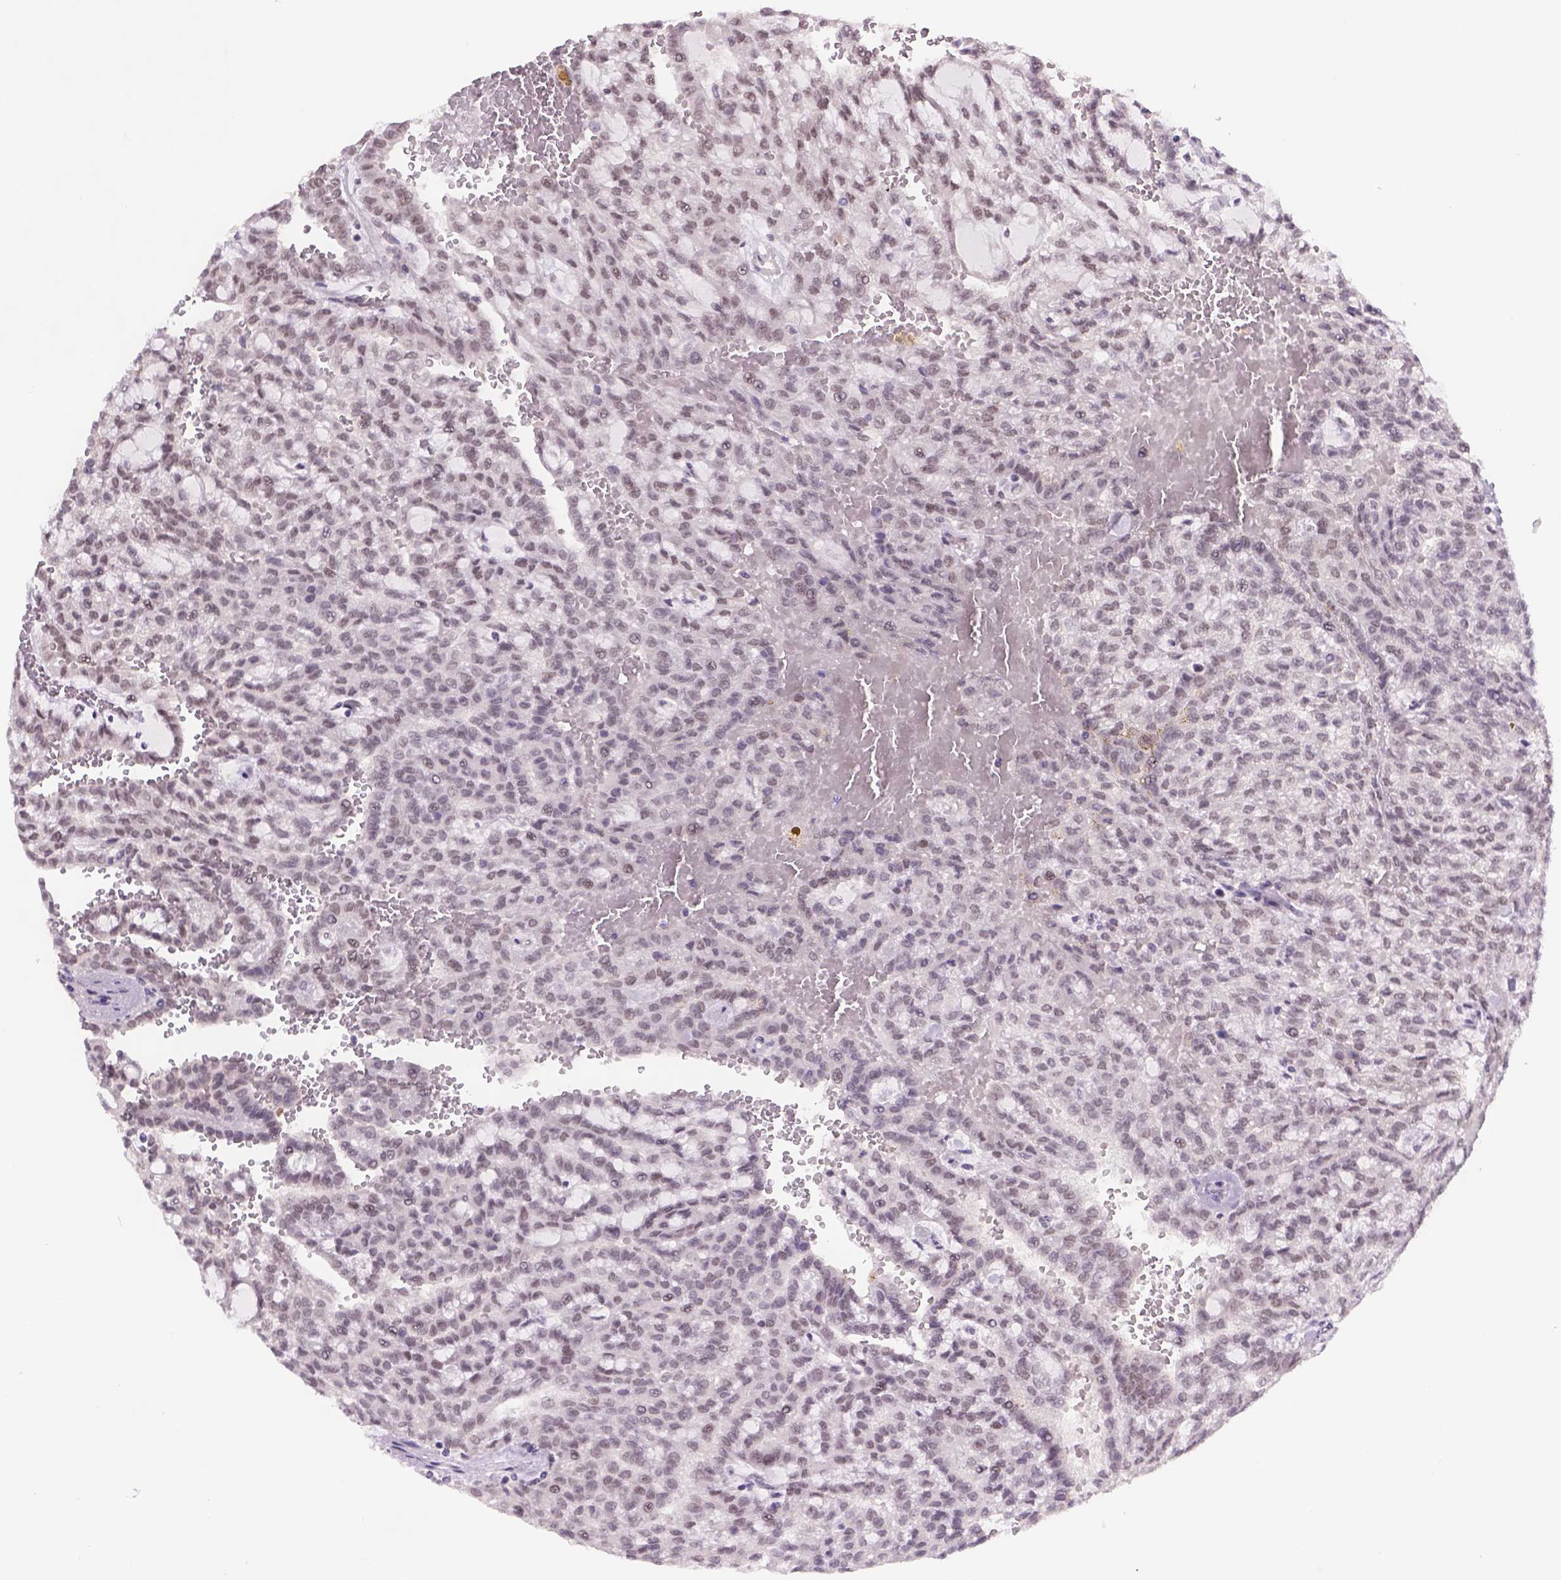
{"staining": {"intensity": "weak", "quantity": "25%-75%", "location": "nuclear"}, "tissue": "renal cancer", "cell_type": "Tumor cells", "image_type": "cancer", "snomed": [{"axis": "morphology", "description": "Adenocarcinoma, NOS"}, {"axis": "topography", "description": "Kidney"}], "caption": "Renal cancer stained for a protein reveals weak nuclear positivity in tumor cells. The staining was performed using DAB (3,3'-diaminobenzidine), with brown indicating positive protein expression. Nuclei are stained blue with hematoxylin.", "gene": "FANCE", "patient": {"sex": "male", "age": 63}}